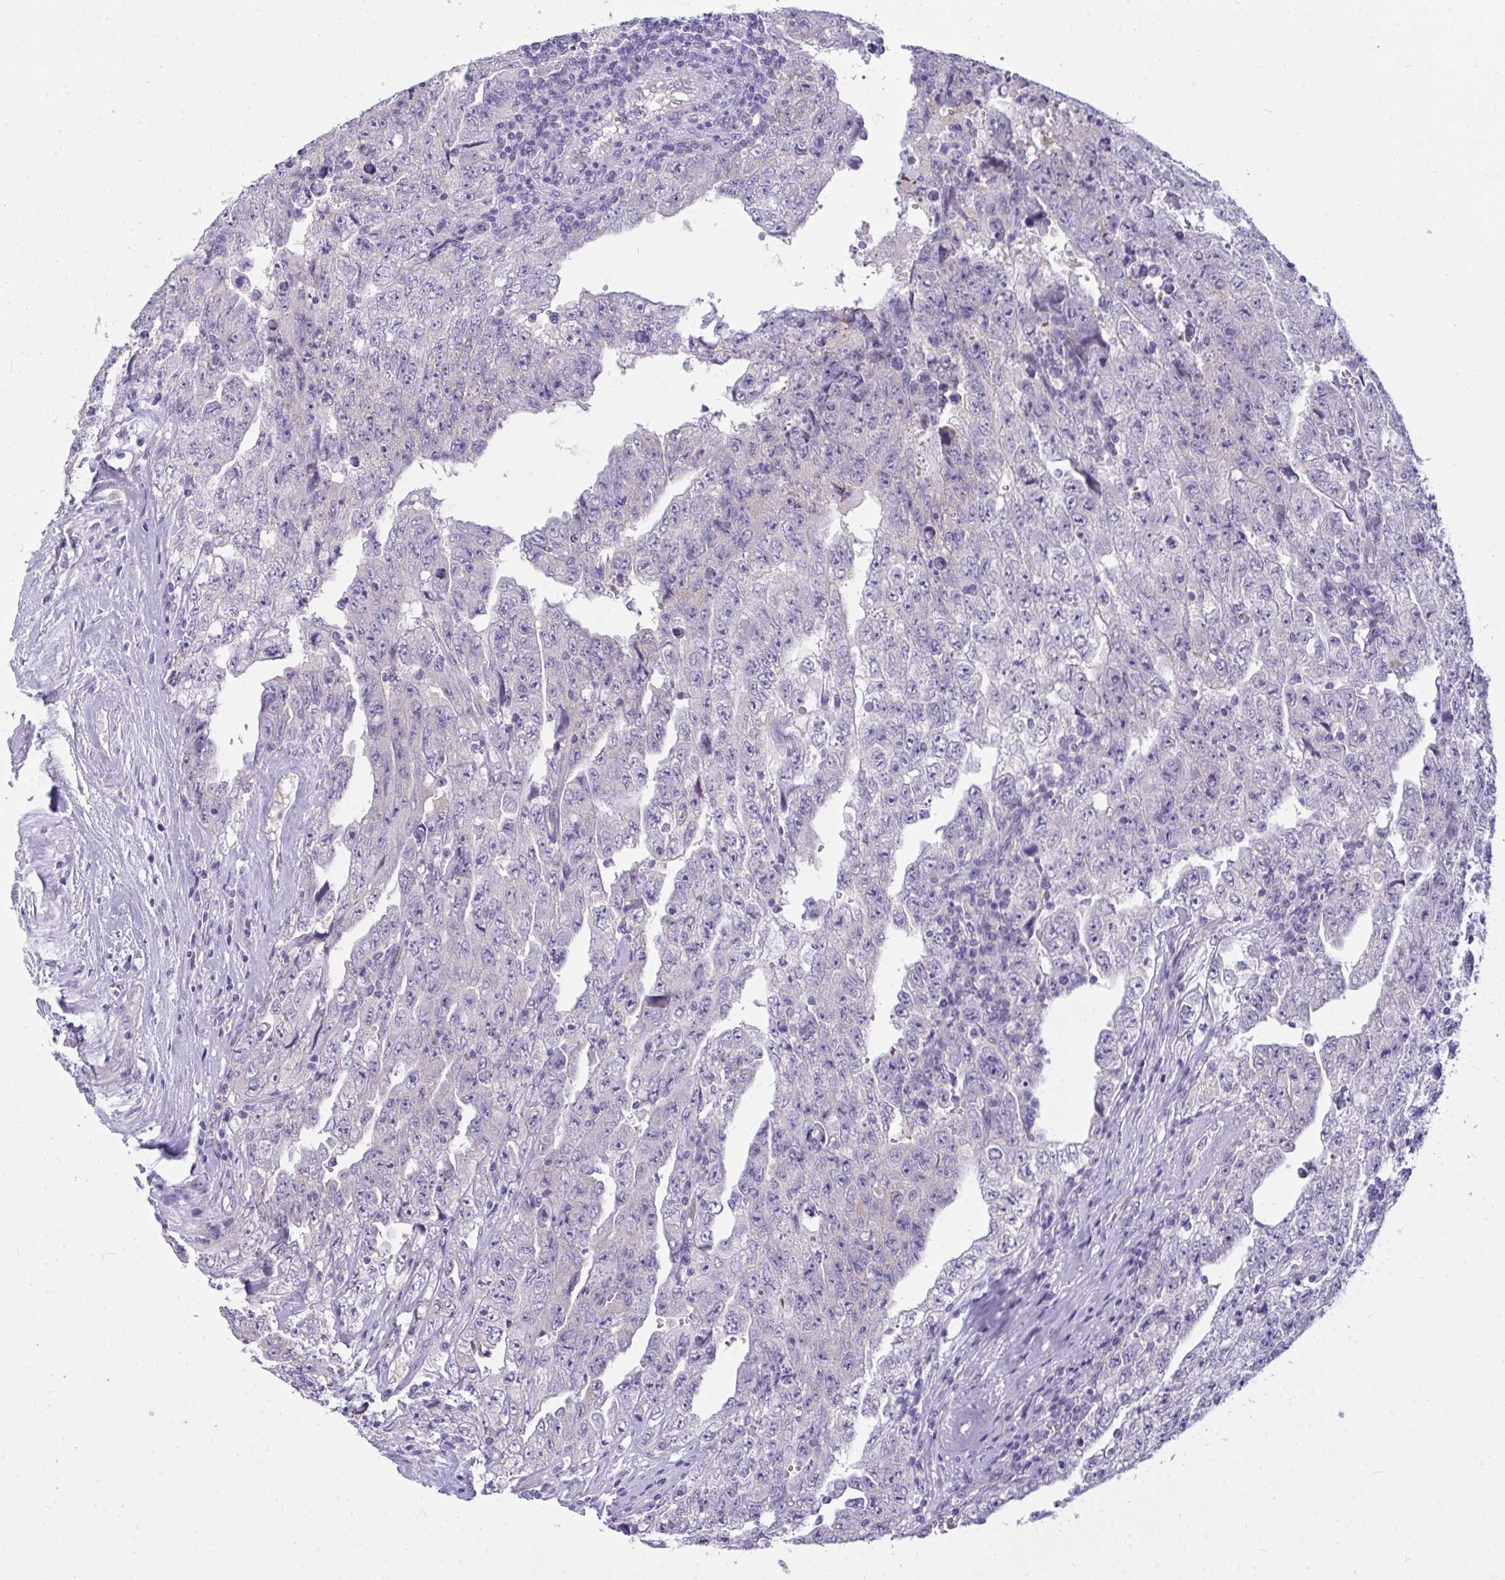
{"staining": {"intensity": "negative", "quantity": "none", "location": "none"}, "tissue": "testis cancer", "cell_type": "Tumor cells", "image_type": "cancer", "snomed": [{"axis": "morphology", "description": "Carcinoma, Embryonal, NOS"}, {"axis": "topography", "description": "Testis"}], "caption": "Human embryonal carcinoma (testis) stained for a protein using IHC shows no expression in tumor cells.", "gene": "VGLL3", "patient": {"sex": "male", "age": 28}}